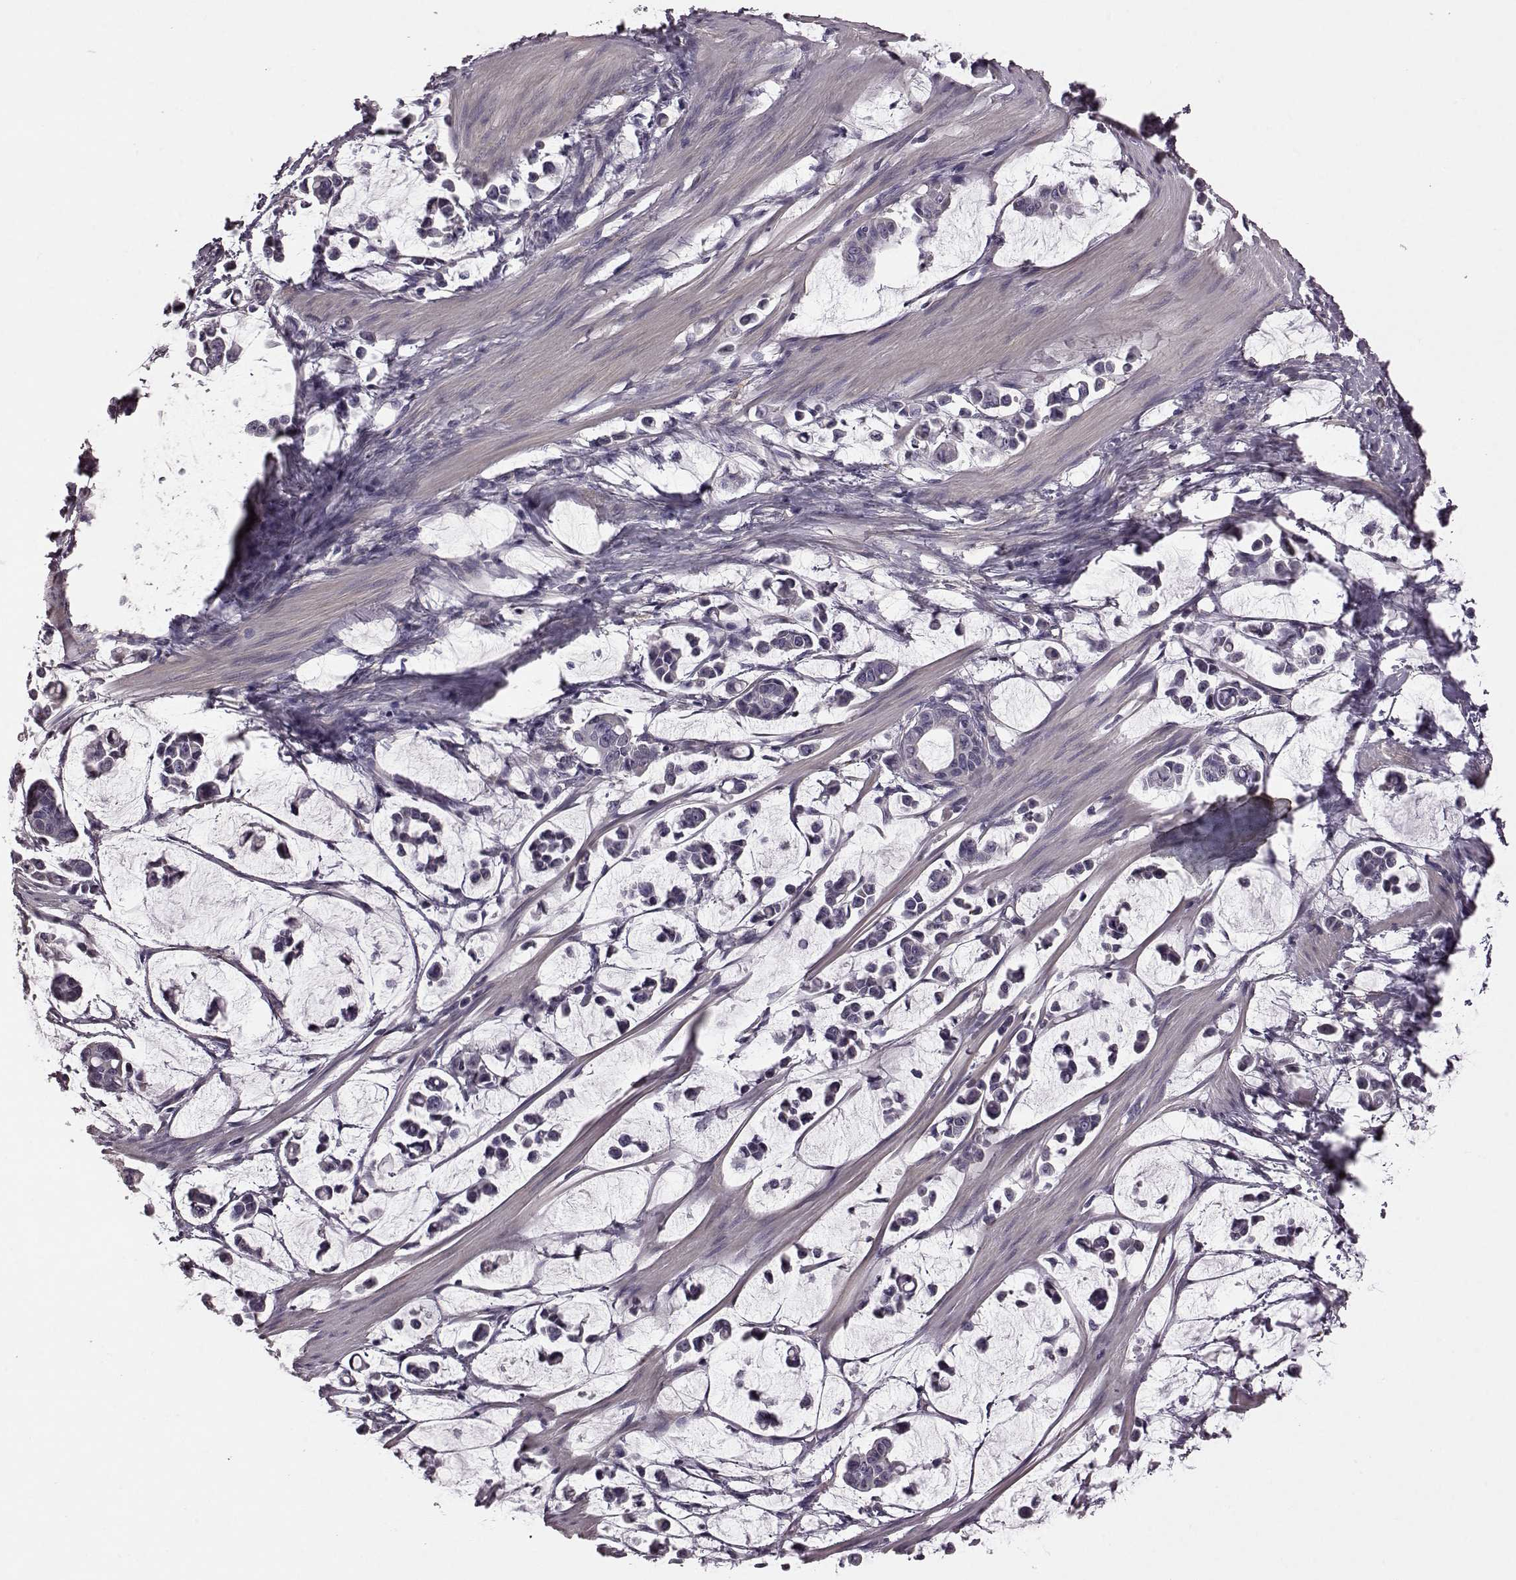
{"staining": {"intensity": "negative", "quantity": "none", "location": "none"}, "tissue": "stomach cancer", "cell_type": "Tumor cells", "image_type": "cancer", "snomed": [{"axis": "morphology", "description": "Adenocarcinoma, NOS"}, {"axis": "topography", "description": "Stomach"}], "caption": "Stomach cancer (adenocarcinoma) stained for a protein using immunohistochemistry (IHC) reveals no expression tumor cells.", "gene": "GRK1", "patient": {"sex": "male", "age": 82}}